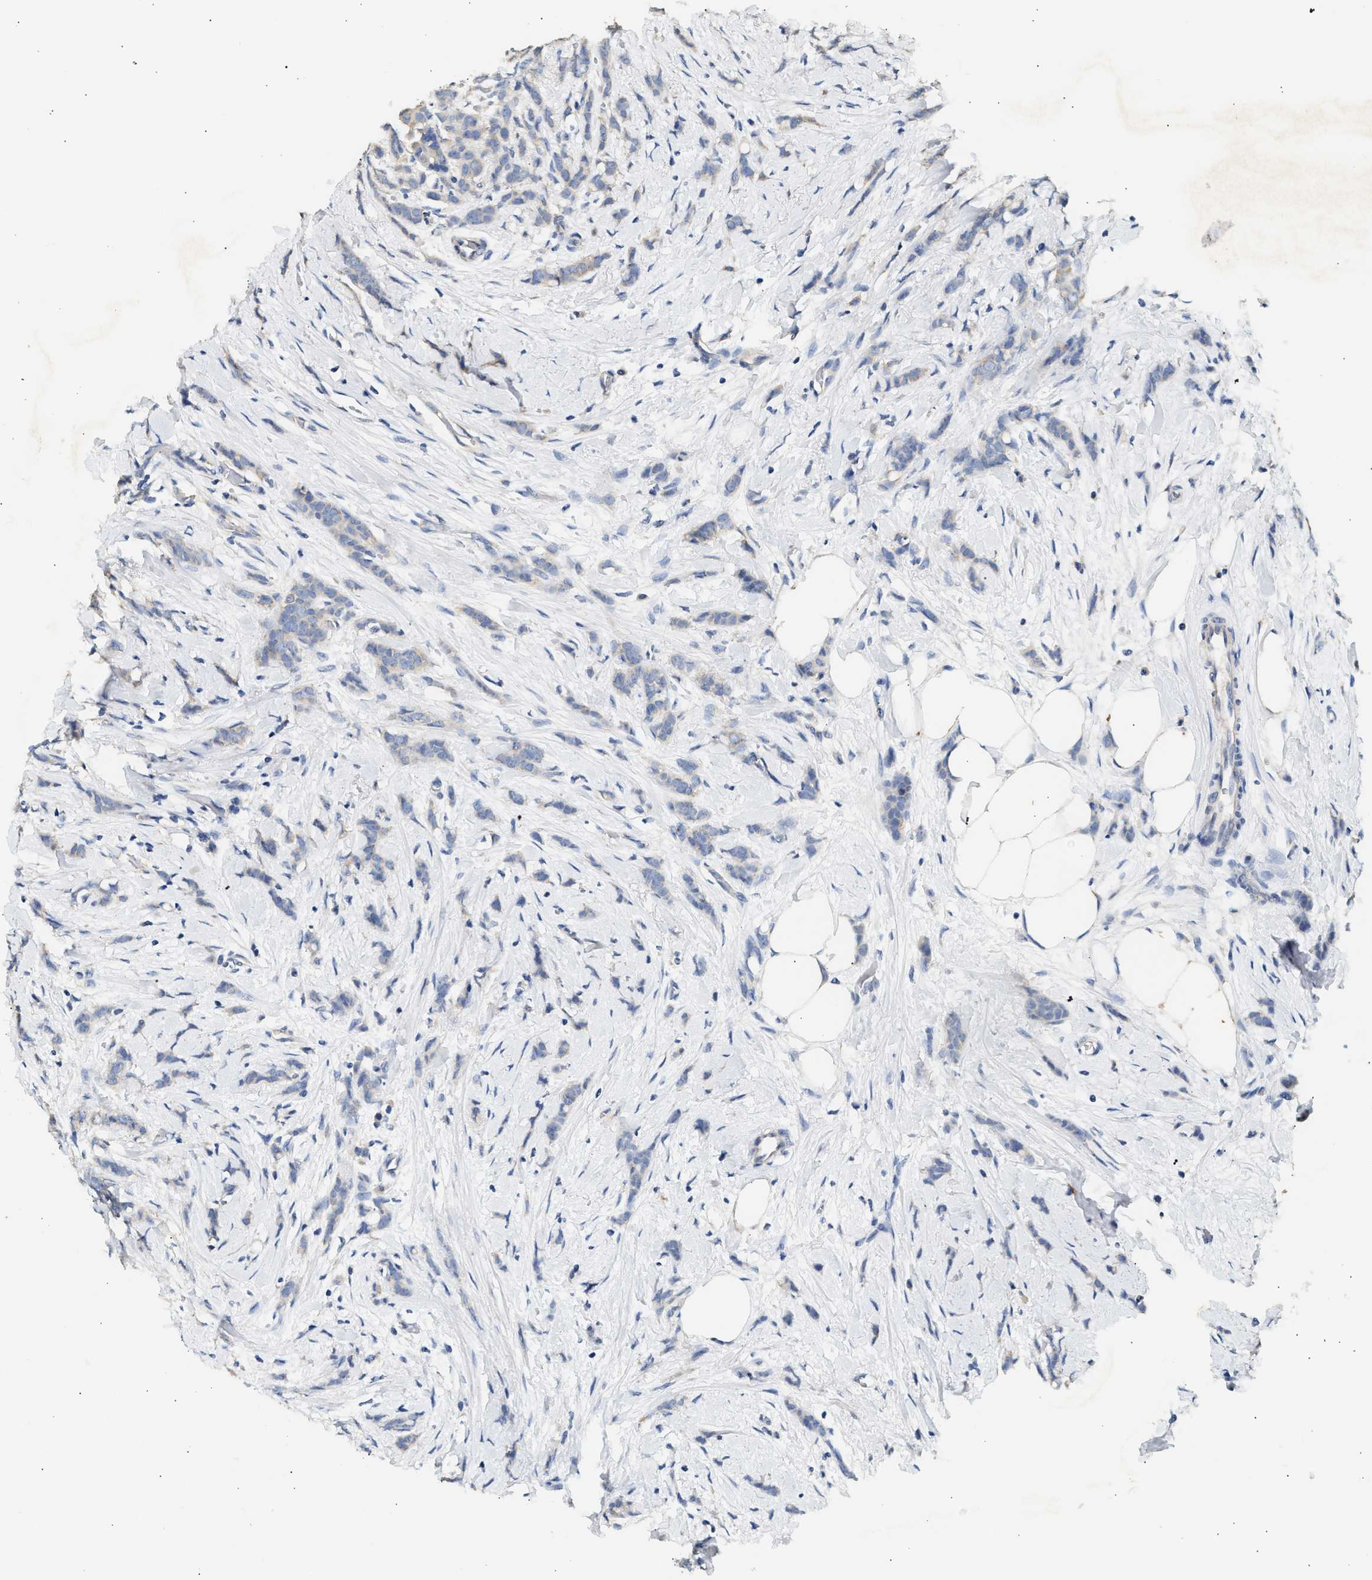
{"staining": {"intensity": "negative", "quantity": "none", "location": "none"}, "tissue": "breast cancer", "cell_type": "Tumor cells", "image_type": "cancer", "snomed": [{"axis": "morphology", "description": "Lobular carcinoma, in situ"}, {"axis": "morphology", "description": "Lobular carcinoma"}, {"axis": "topography", "description": "Breast"}], "caption": "Tumor cells are negative for protein expression in human breast cancer (lobular carcinoma).", "gene": "WDR31", "patient": {"sex": "female", "age": 41}}